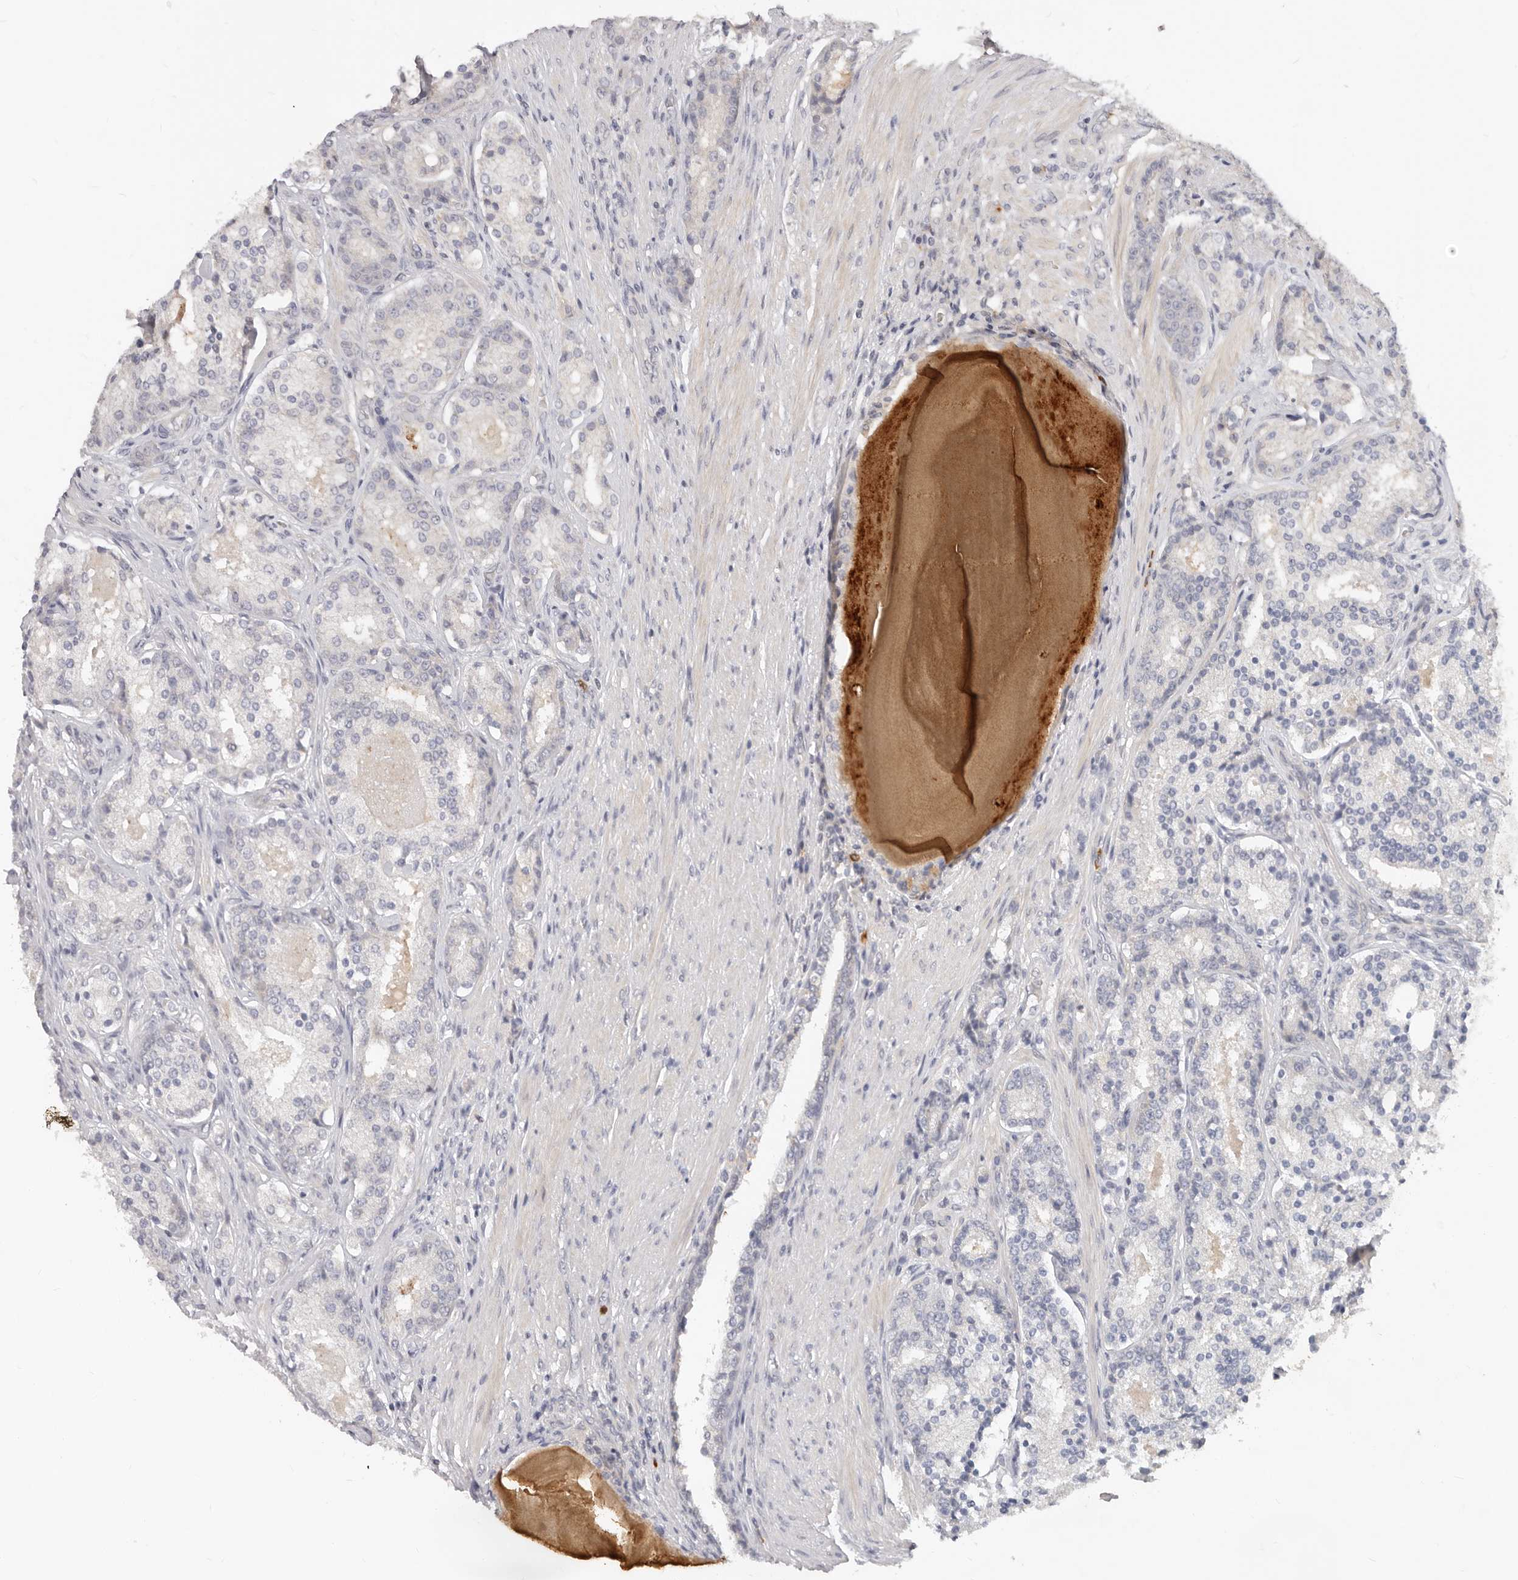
{"staining": {"intensity": "negative", "quantity": "none", "location": "none"}, "tissue": "prostate cancer", "cell_type": "Tumor cells", "image_type": "cancer", "snomed": [{"axis": "morphology", "description": "Adenocarcinoma, High grade"}, {"axis": "topography", "description": "Prostate"}], "caption": "This image is of prostate cancer stained with immunohistochemistry (IHC) to label a protein in brown with the nuclei are counter-stained blue. There is no positivity in tumor cells.", "gene": "USP49", "patient": {"sex": "male", "age": 60}}